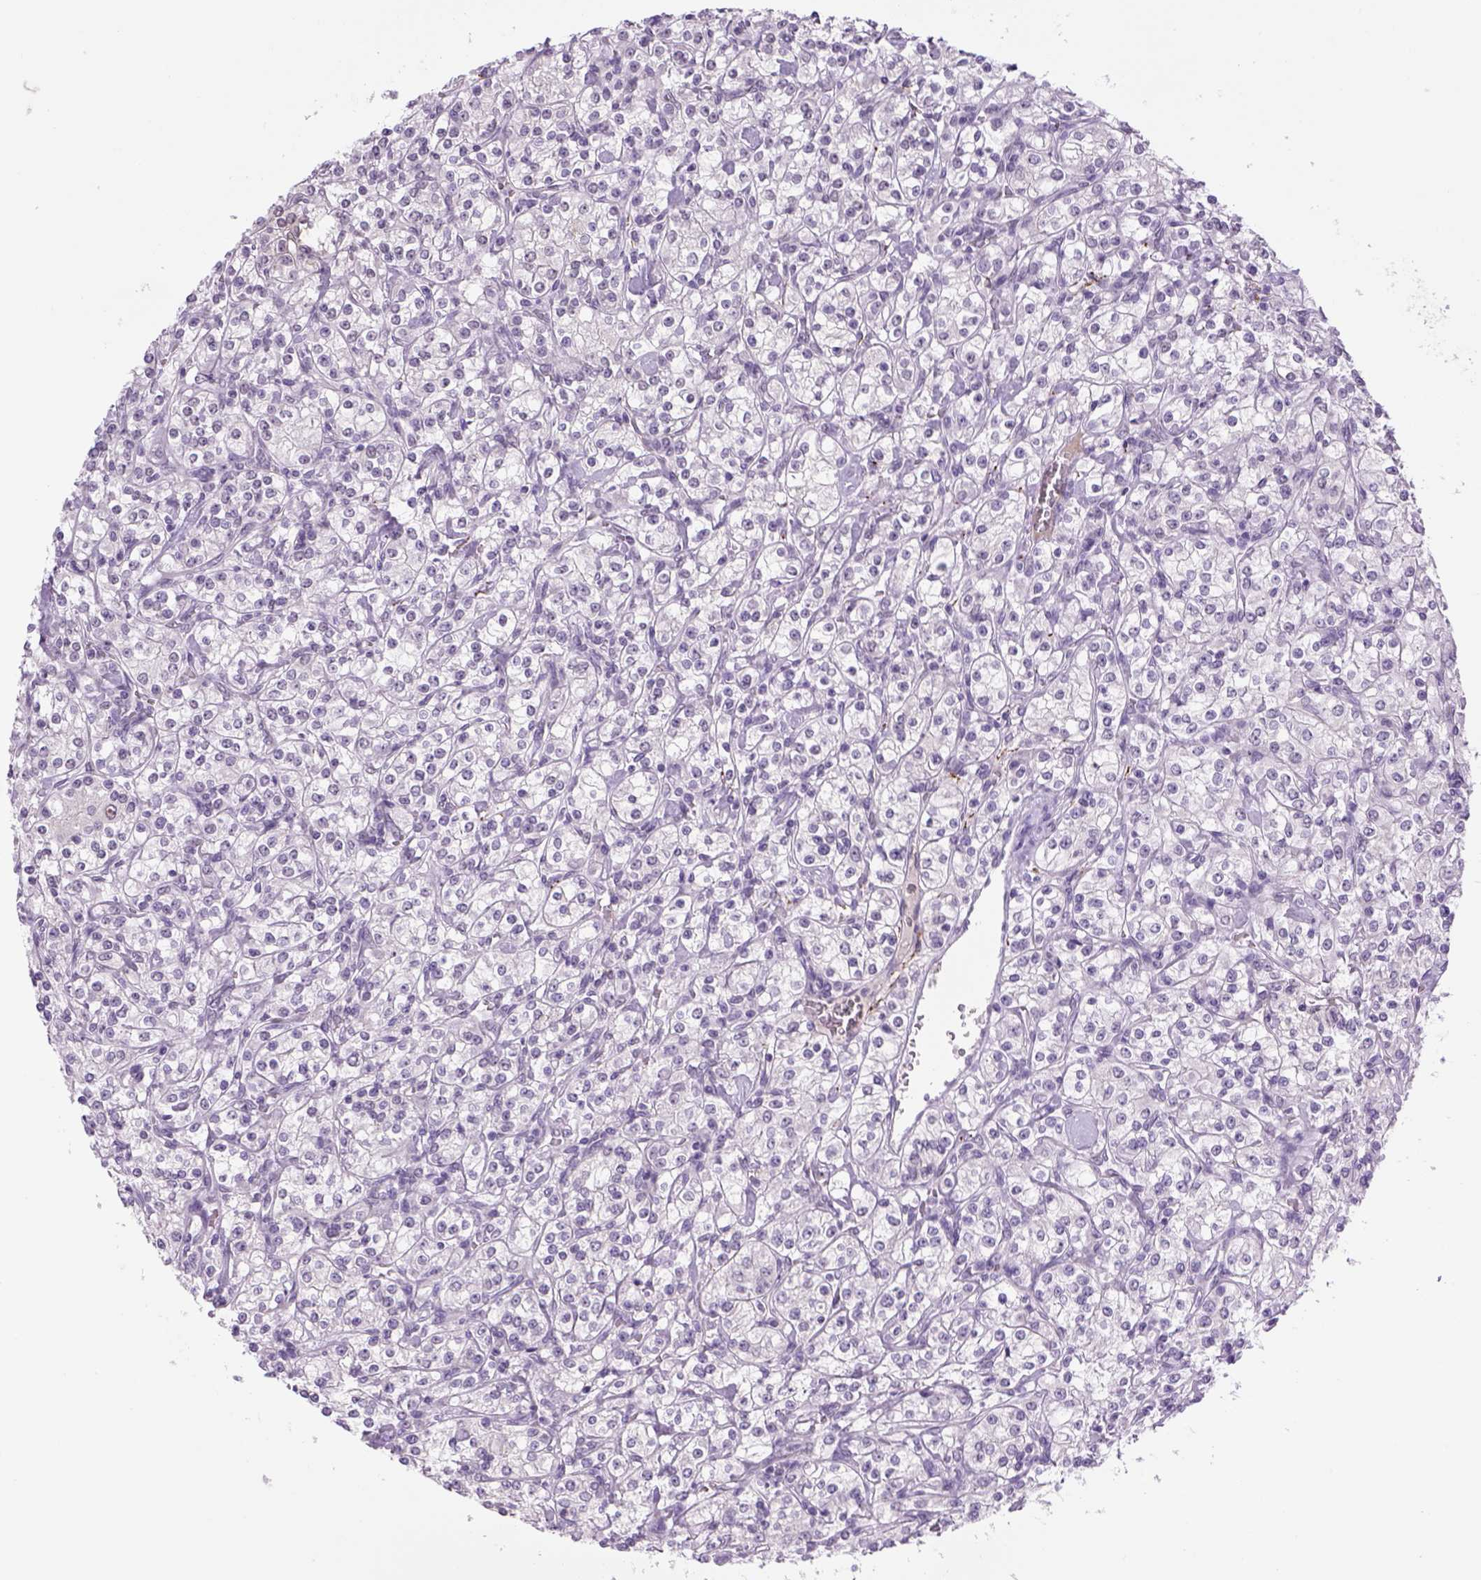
{"staining": {"intensity": "negative", "quantity": "none", "location": "none"}, "tissue": "renal cancer", "cell_type": "Tumor cells", "image_type": "cancer", "snomed": [{"axis": "morphology", "description": "Adenocarcinoma, NOS"}, {"axis": "topography", "description": "Kidney"}], "caption": "A histopathology image of human renal cancer is negative for staining in tumor cells. Brightfield microscopy of immunohistochemistry stained with DAB (3,3'-diaminobenzidine) (brown) and hematoxylin (blue), captured at high magnification.", "gene": "DBH", "patient": {"sex": "male", "age": 77}}